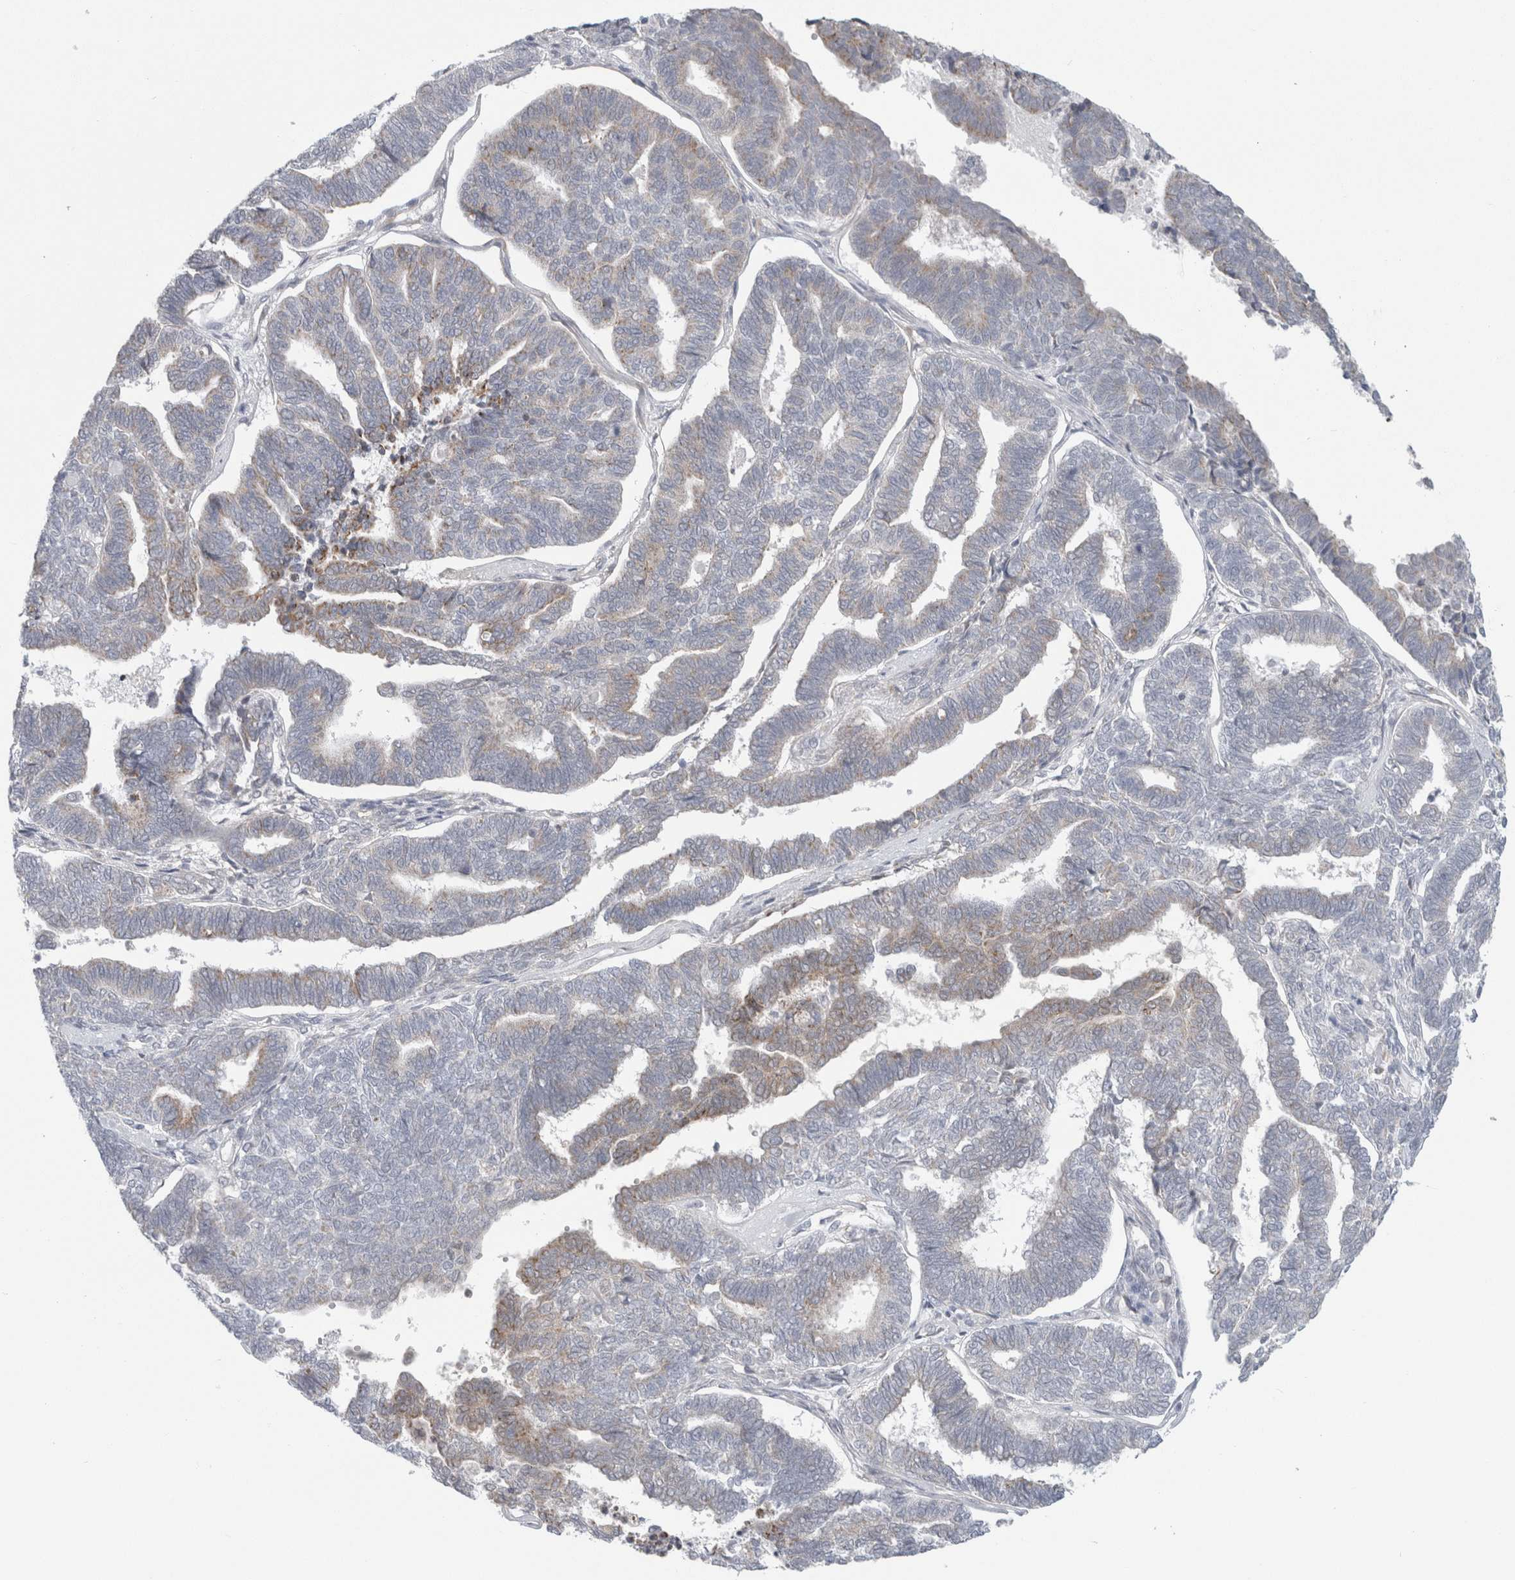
{"staining": {"intensity": "moderate", "quantity": "<25%", "location": "cytoplasmic/membranous"}, "tissue": "endometrial cancer", "cell_type": "Tumor cells", "image_type": "cancer", "snomed": [{"axis": "morphology", "description": "Adenocarcinoma, NOS"}, {"axis": "topography", "description": "Endometrium"}], "caption": "Endometrial cancer (adenocarcinoma) tissue exhibits moderate cytoplasmic/membranous staining in about <25% of tumor cells", "gene": "FAHD1", "patient": {"sex": "female", "age": 70}}